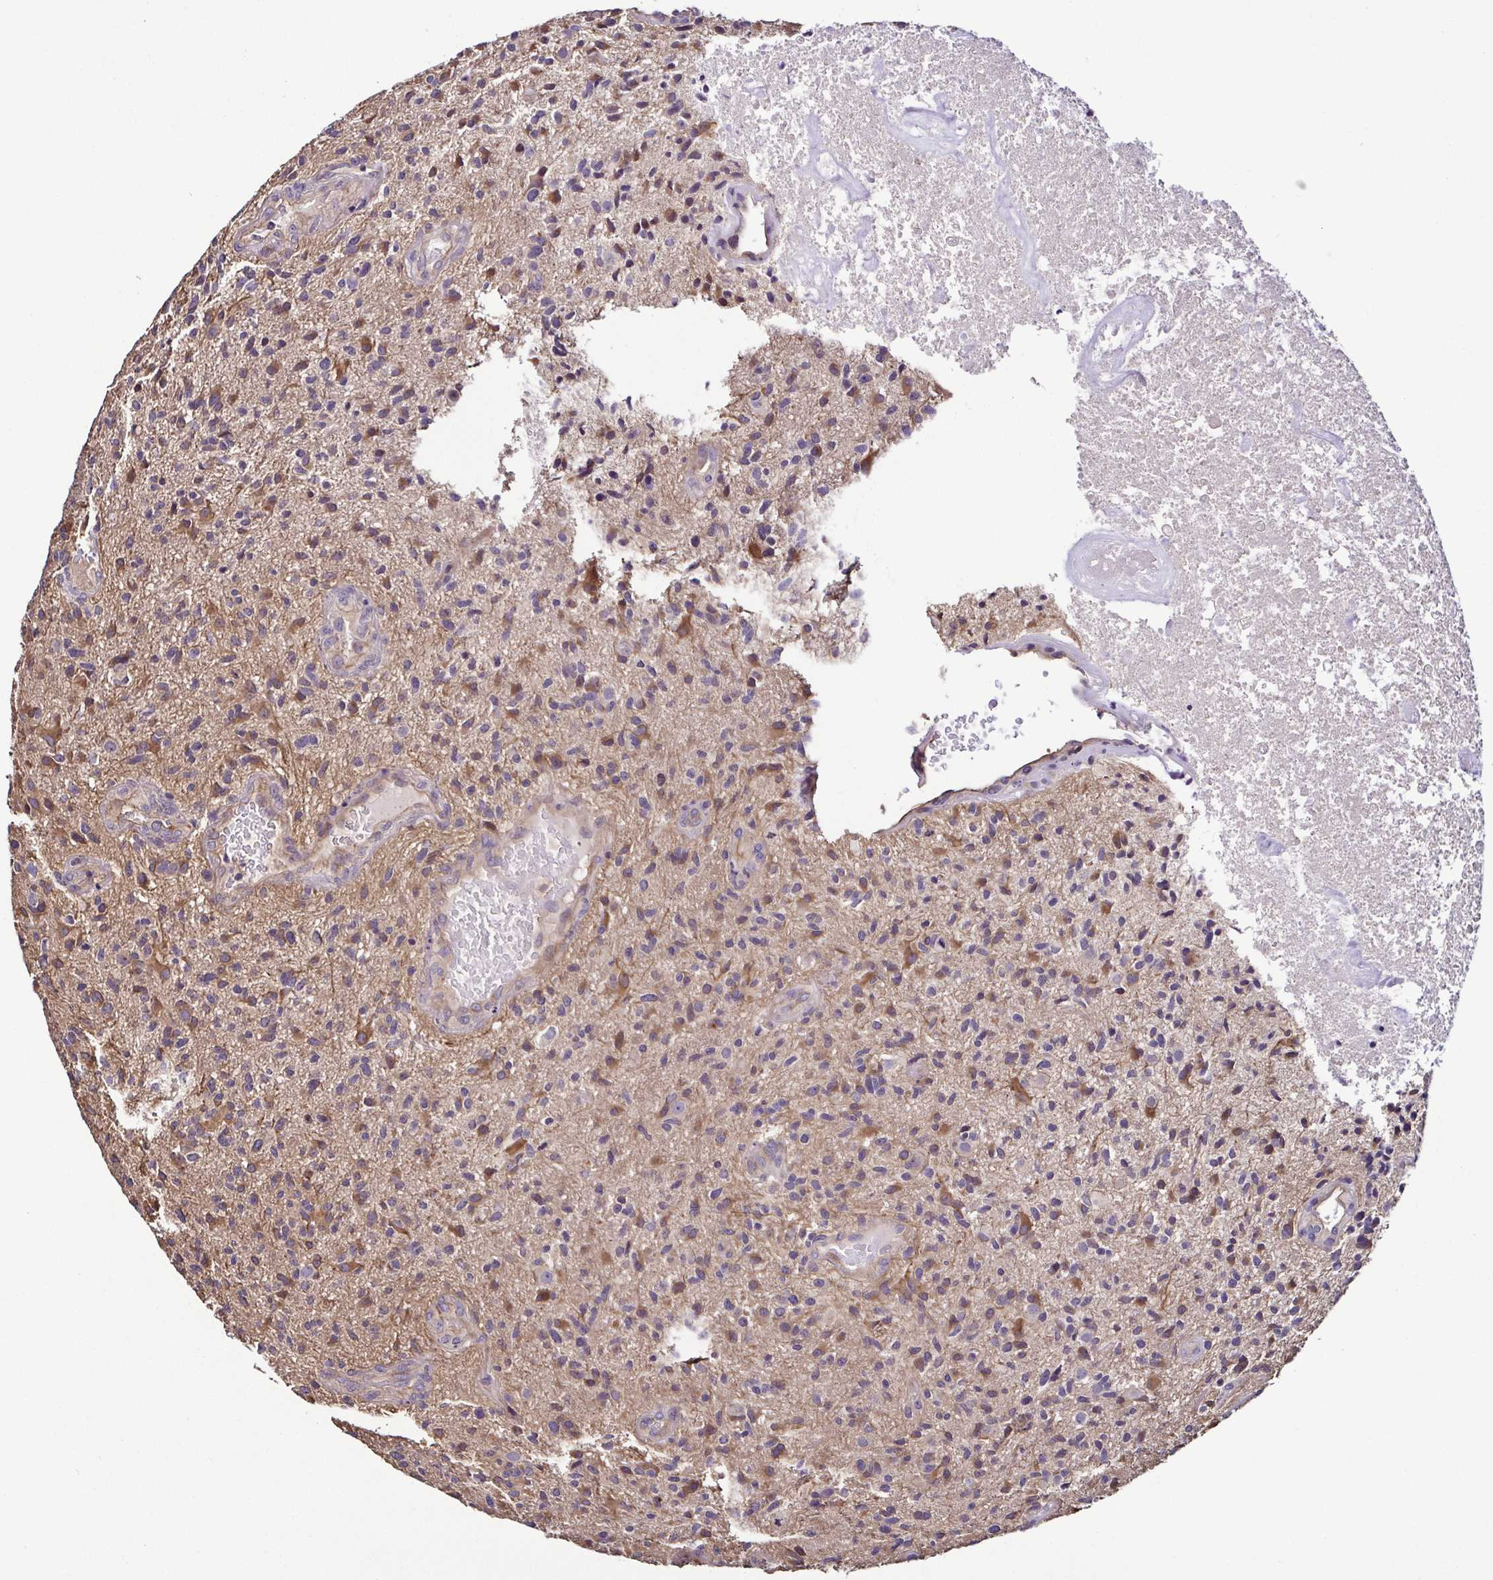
{"staining": {"intensity": "weak", "quantity": "25%-75%", "location": "cytoplasmic/membranous"}, "tissue": "glioma", "cell_type": "Tumor cells", "image_type": "cancer", "snomed": [{"axis": "morphology", "description": "Glioma, malignant, High grade"}, {"axis": "topography", "description": "Brain"}], "caption": "Immunohistochemical staining of human malignant glioma (high-grade) displays weak cytoplasmic/membranous protein expression in approximately 25%-75% of tumor cells. The protein of interest is stained brown, and the nuclei are stained in blue (DAB IHC with brightfield microscopy, high magnification).", "gene": "LMOD2", "patient": {"sex": "male", "age": 55}}